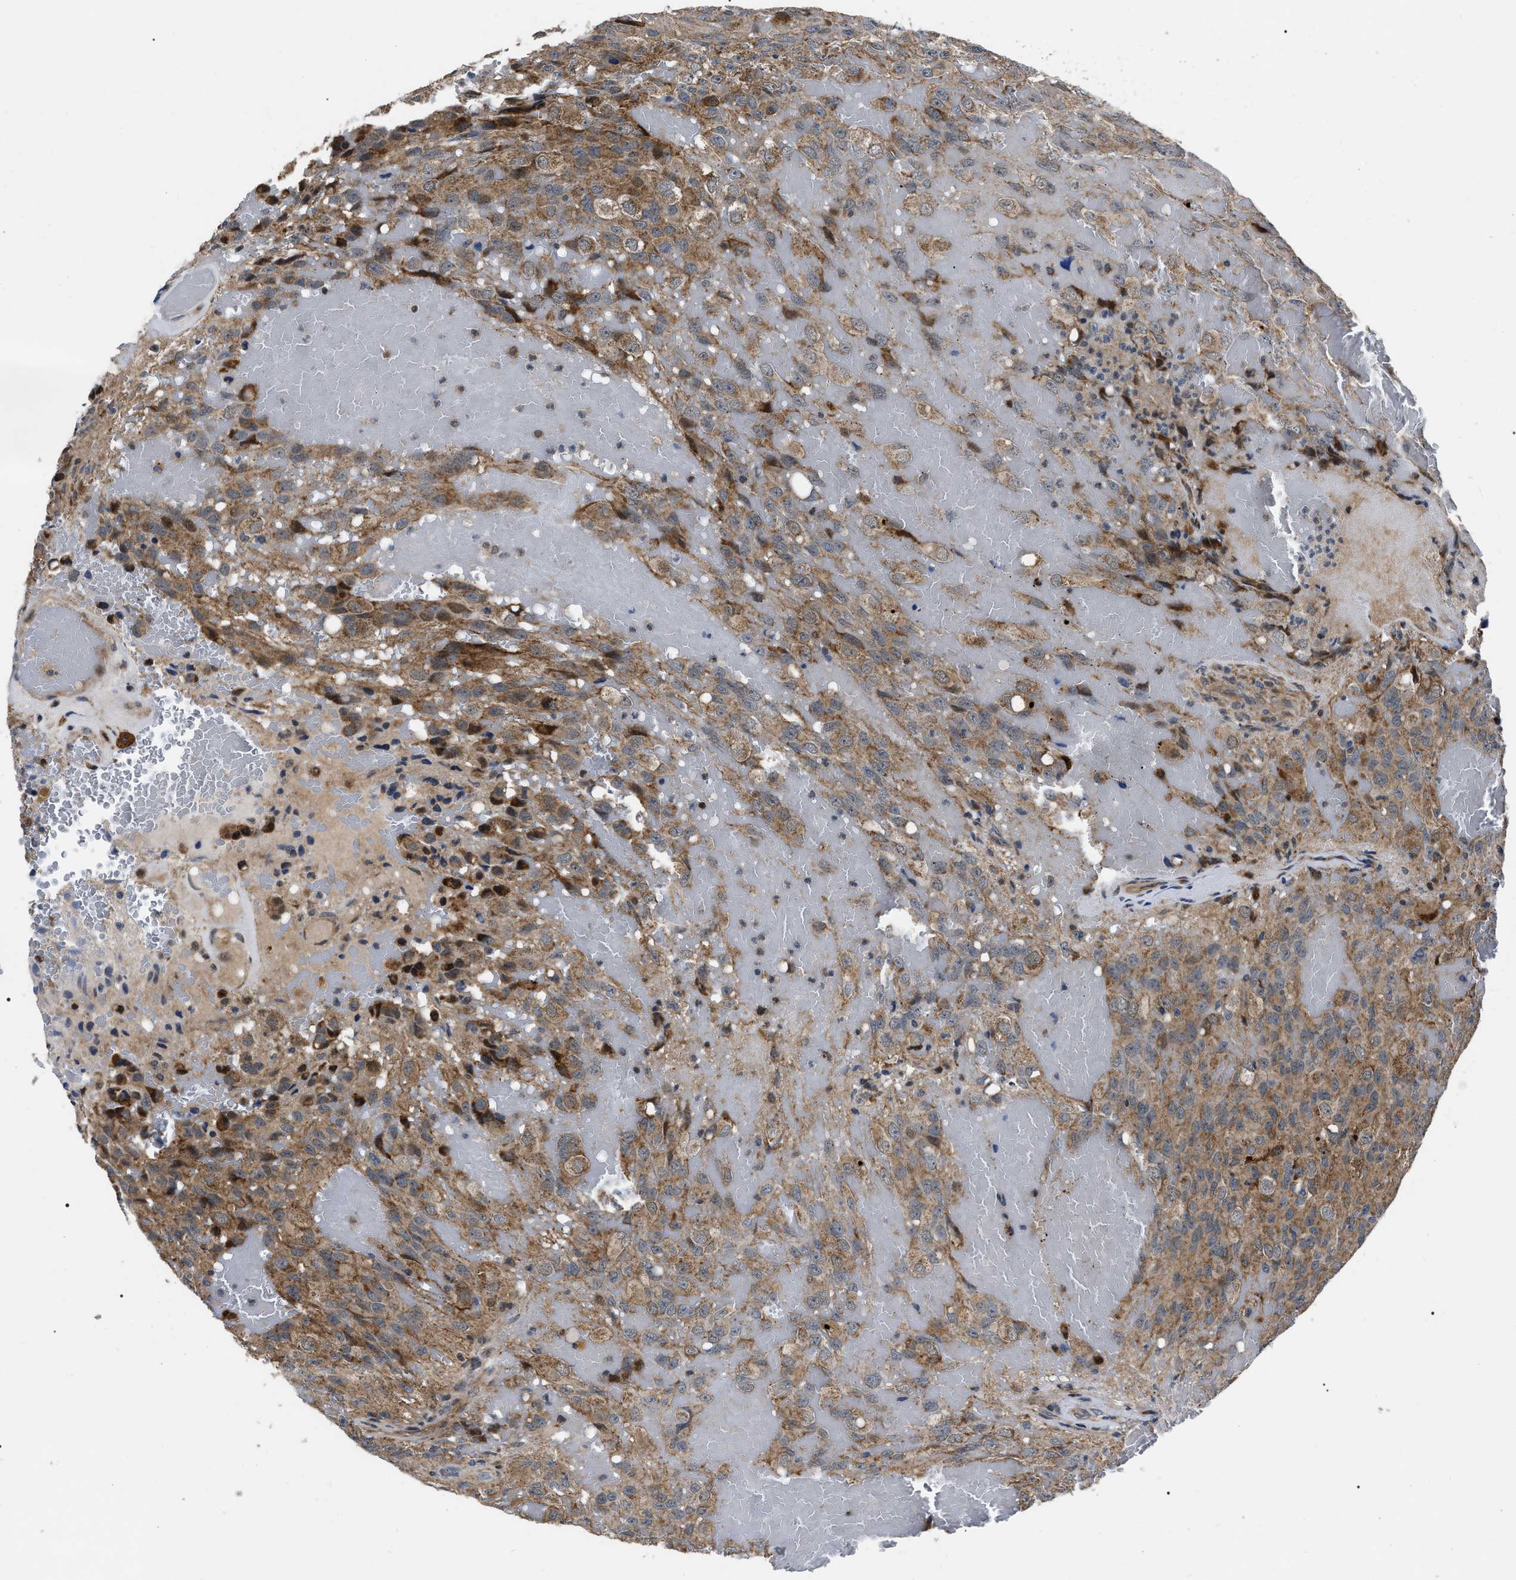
{"staining": {"intensity": "moderate", "quantity": ">75%", "location": "cytoplasmic/membranous"}, "tissue": "glioma", "cell_type": "Tumor cells", "image_type": "cancer", "snomed": [{"axis": "morphology", "description": "Glioma, malignant, High grade"}, {"axis": "topography", "description": "Brain"}], "caption": "Immunohistochemistry staining of high-grade glioma (malignant), which displays medium levels of moderate cytoplasmic/membranous staining in approximately >75% of tumor cells indicating moderate cytoplasmic/membranous protein positivity. The staining was performed using DAB (3,3'-diaminobenzidine) (brown) for protein detection and nuclei were counterstained in hematoxylin (blue).", "gene": "PPWD1", "patient": {"sex": "male", "age": 32}}